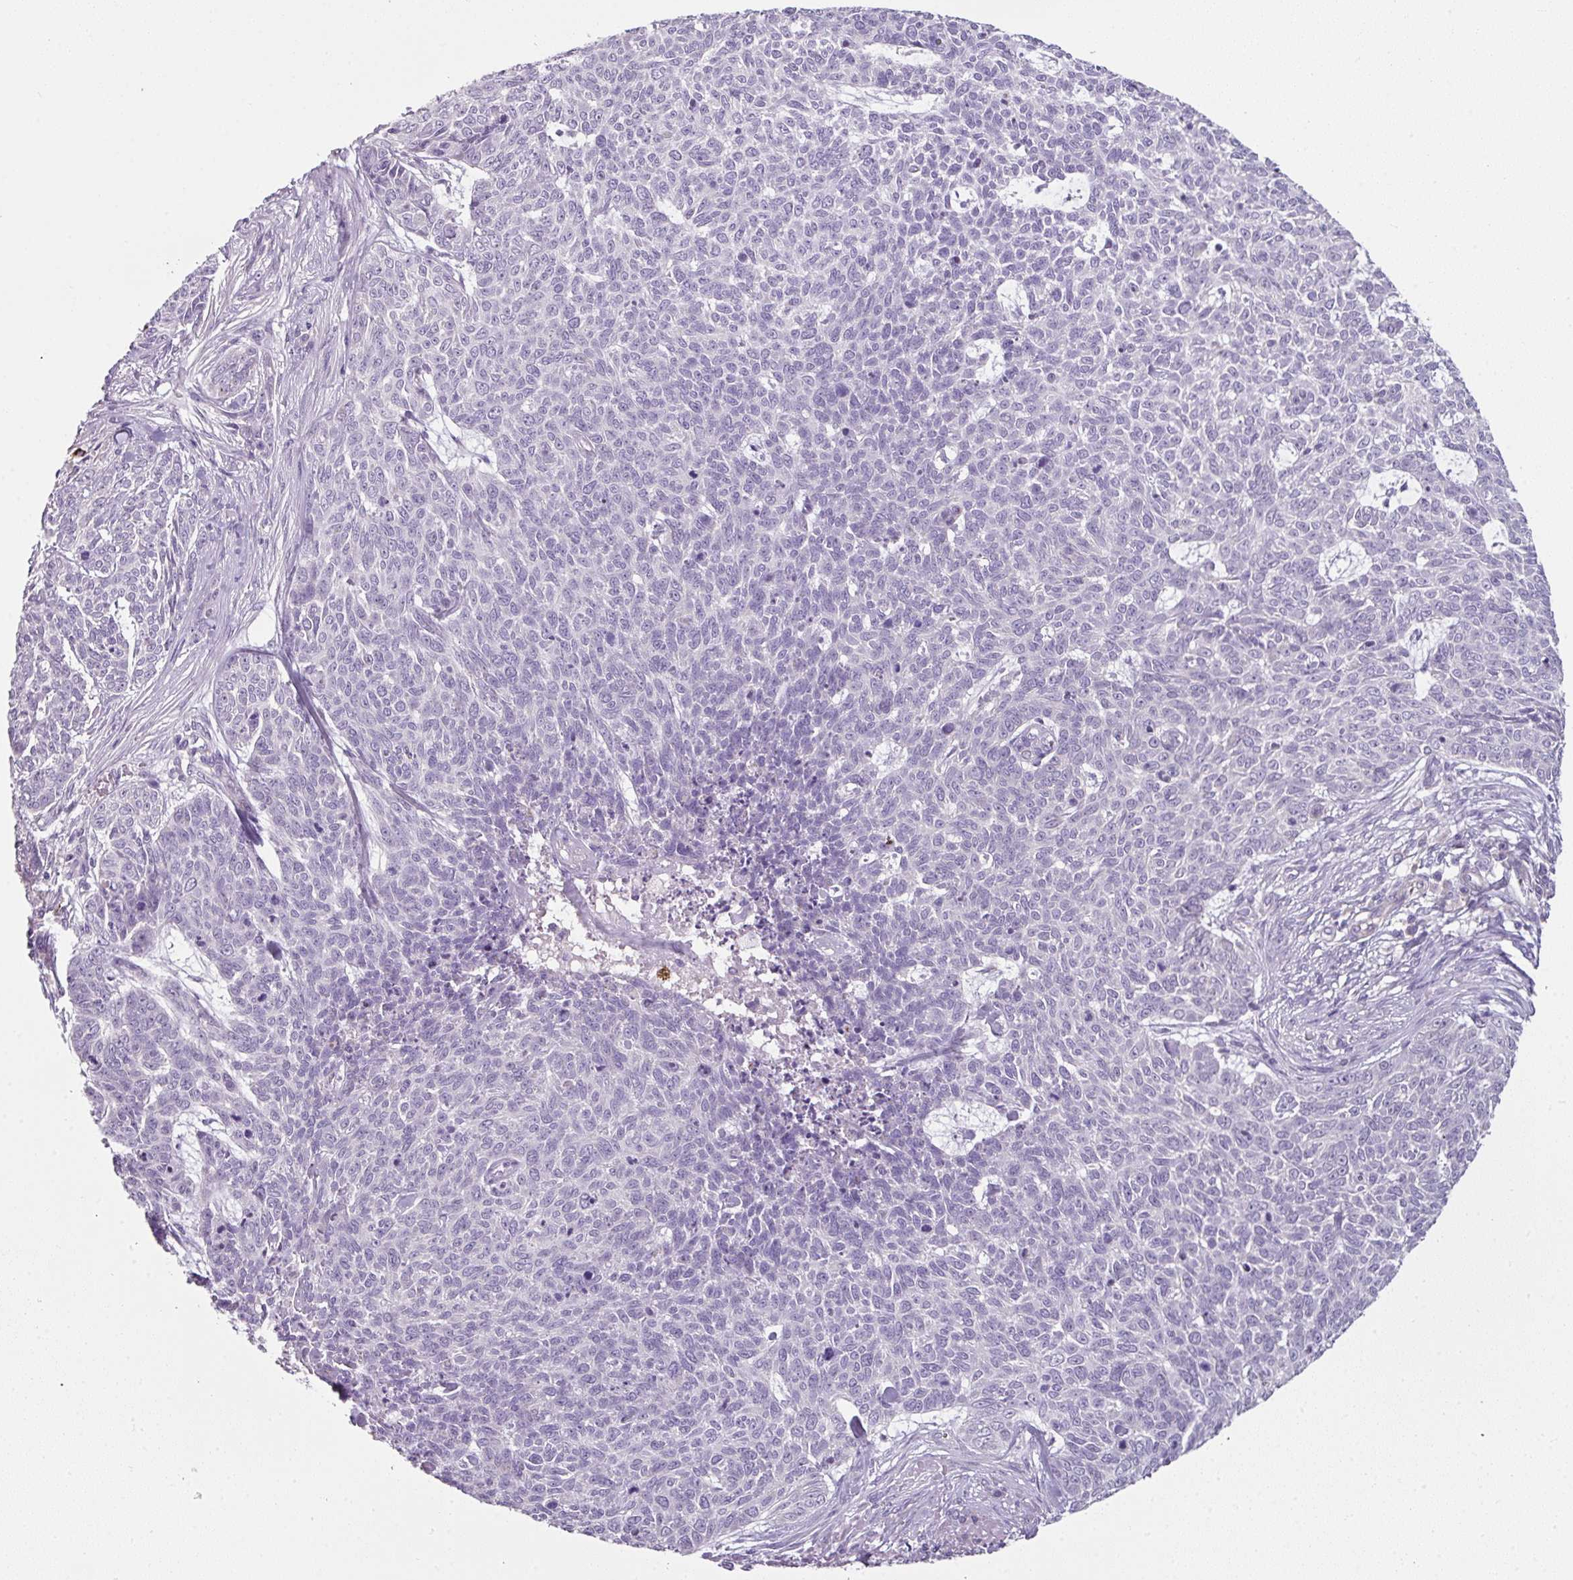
{"staining": {"intensity": "negative", "quantity": "none", "location": "none"}, "tissue": "skin cancer", "cell_type": "Tumor cells", "image_type": "cancer", "snomed": [{"axis": "morphology", "description": "Basal cell carcinoma"}, {"axis": "topography", "description": "Skin"}], "caption": "Immunohistochemical staining of basal cell carcinoma (skin) shows no significant positivity in tumor cells.", "gene": "FHAD1", "patient": {"sex": "female", "age": 93}}